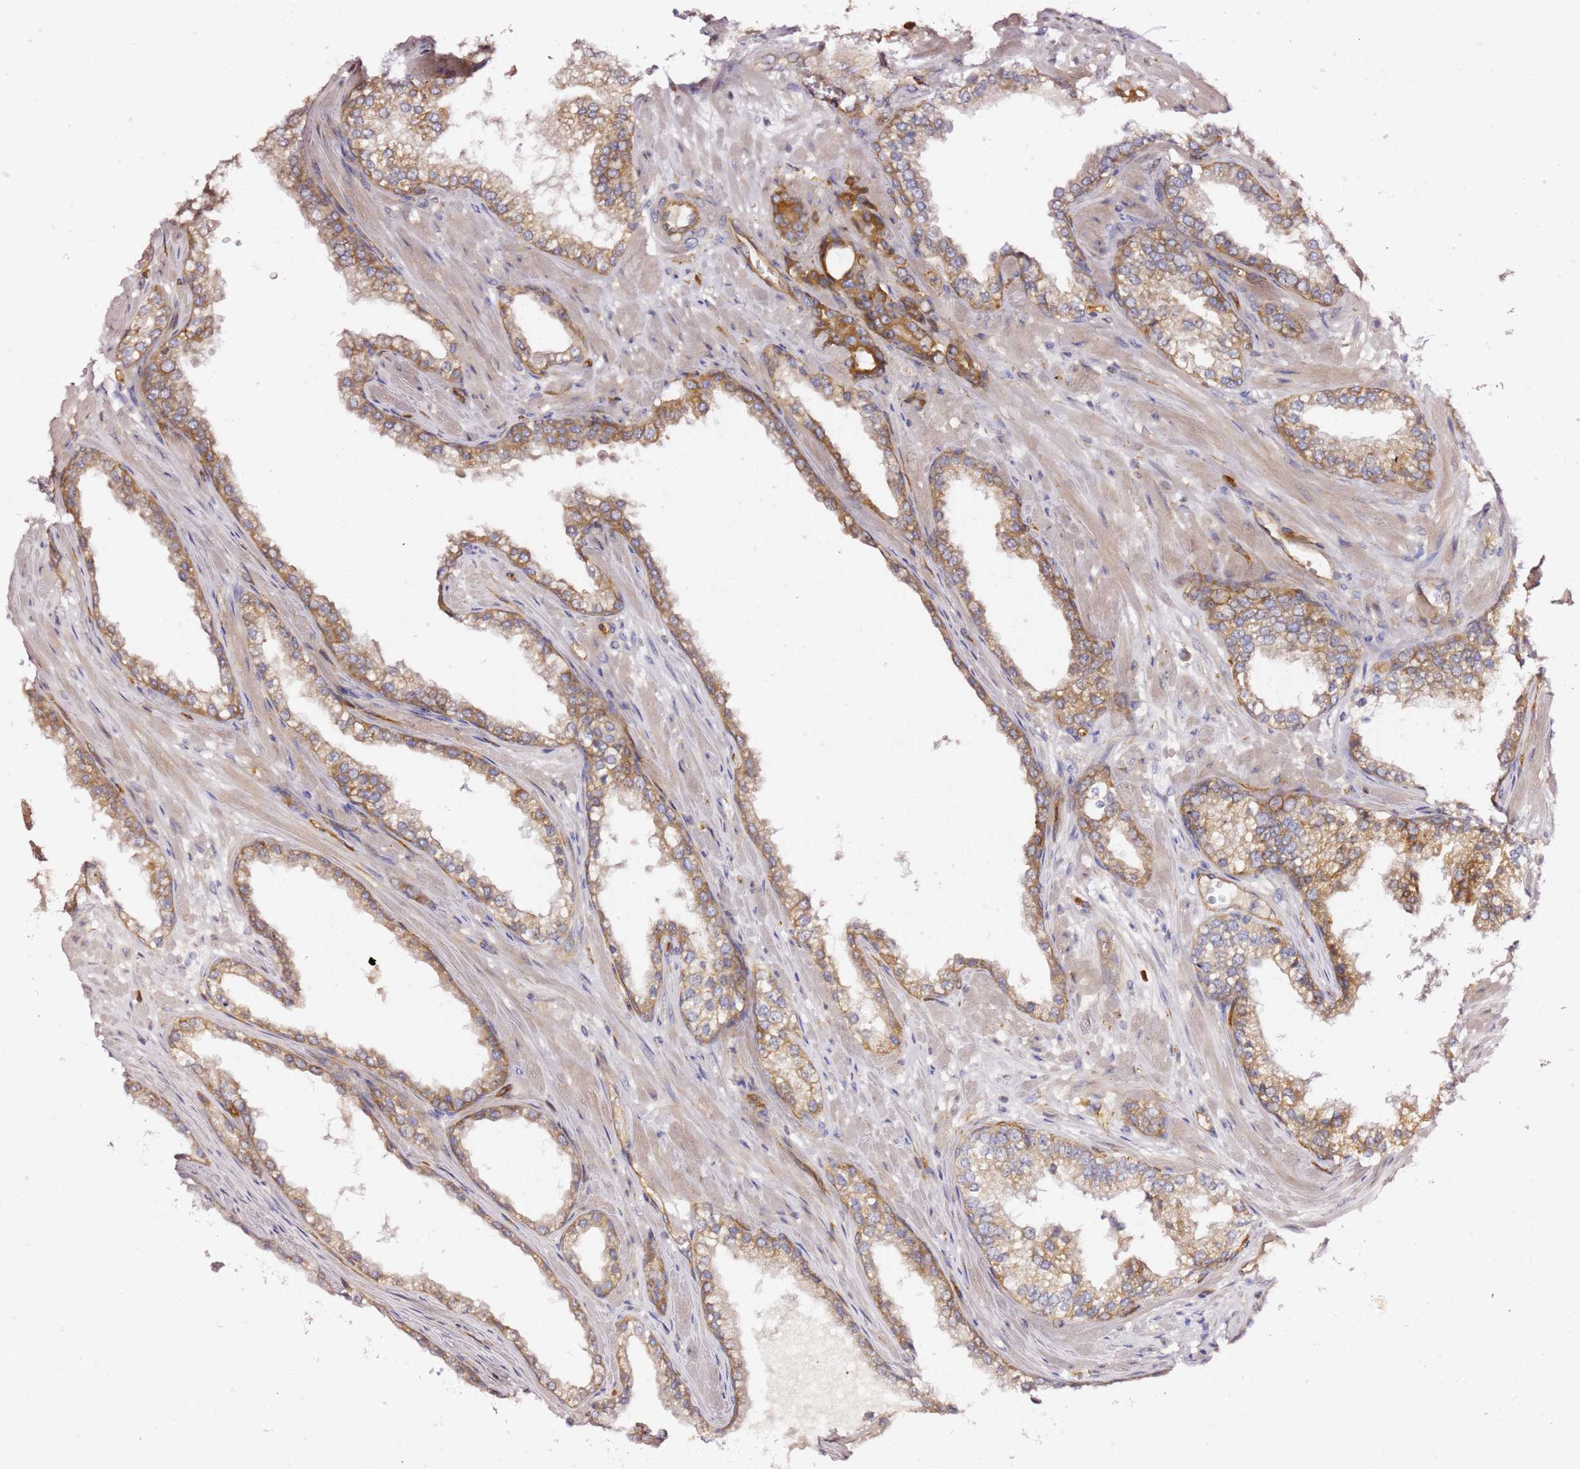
{"staining": {"intensity": "moderate", "quantity": ">75%", "location": "cytoplasmic/membranous"}, "tissue": "prostate cancer", "cell_type": "Tumor cells", "image_type": "cancer", "snomed": [{"axis": "morphology", "description": "Adenocarcinoma, High grade"}, {"axis": "topography", "description": "Prostate"}], "caption": "This photomicrograph displays high-grade adenocarcinoma (prostate) stained with IHC to label a protein in brown. The cytoplasmic/membranous of tumor cells show moderate positivity for the protein. Nuclei are counter-stained blue.", "gene": "KIF7", "patient": {"sex": "male", "age": 72}}